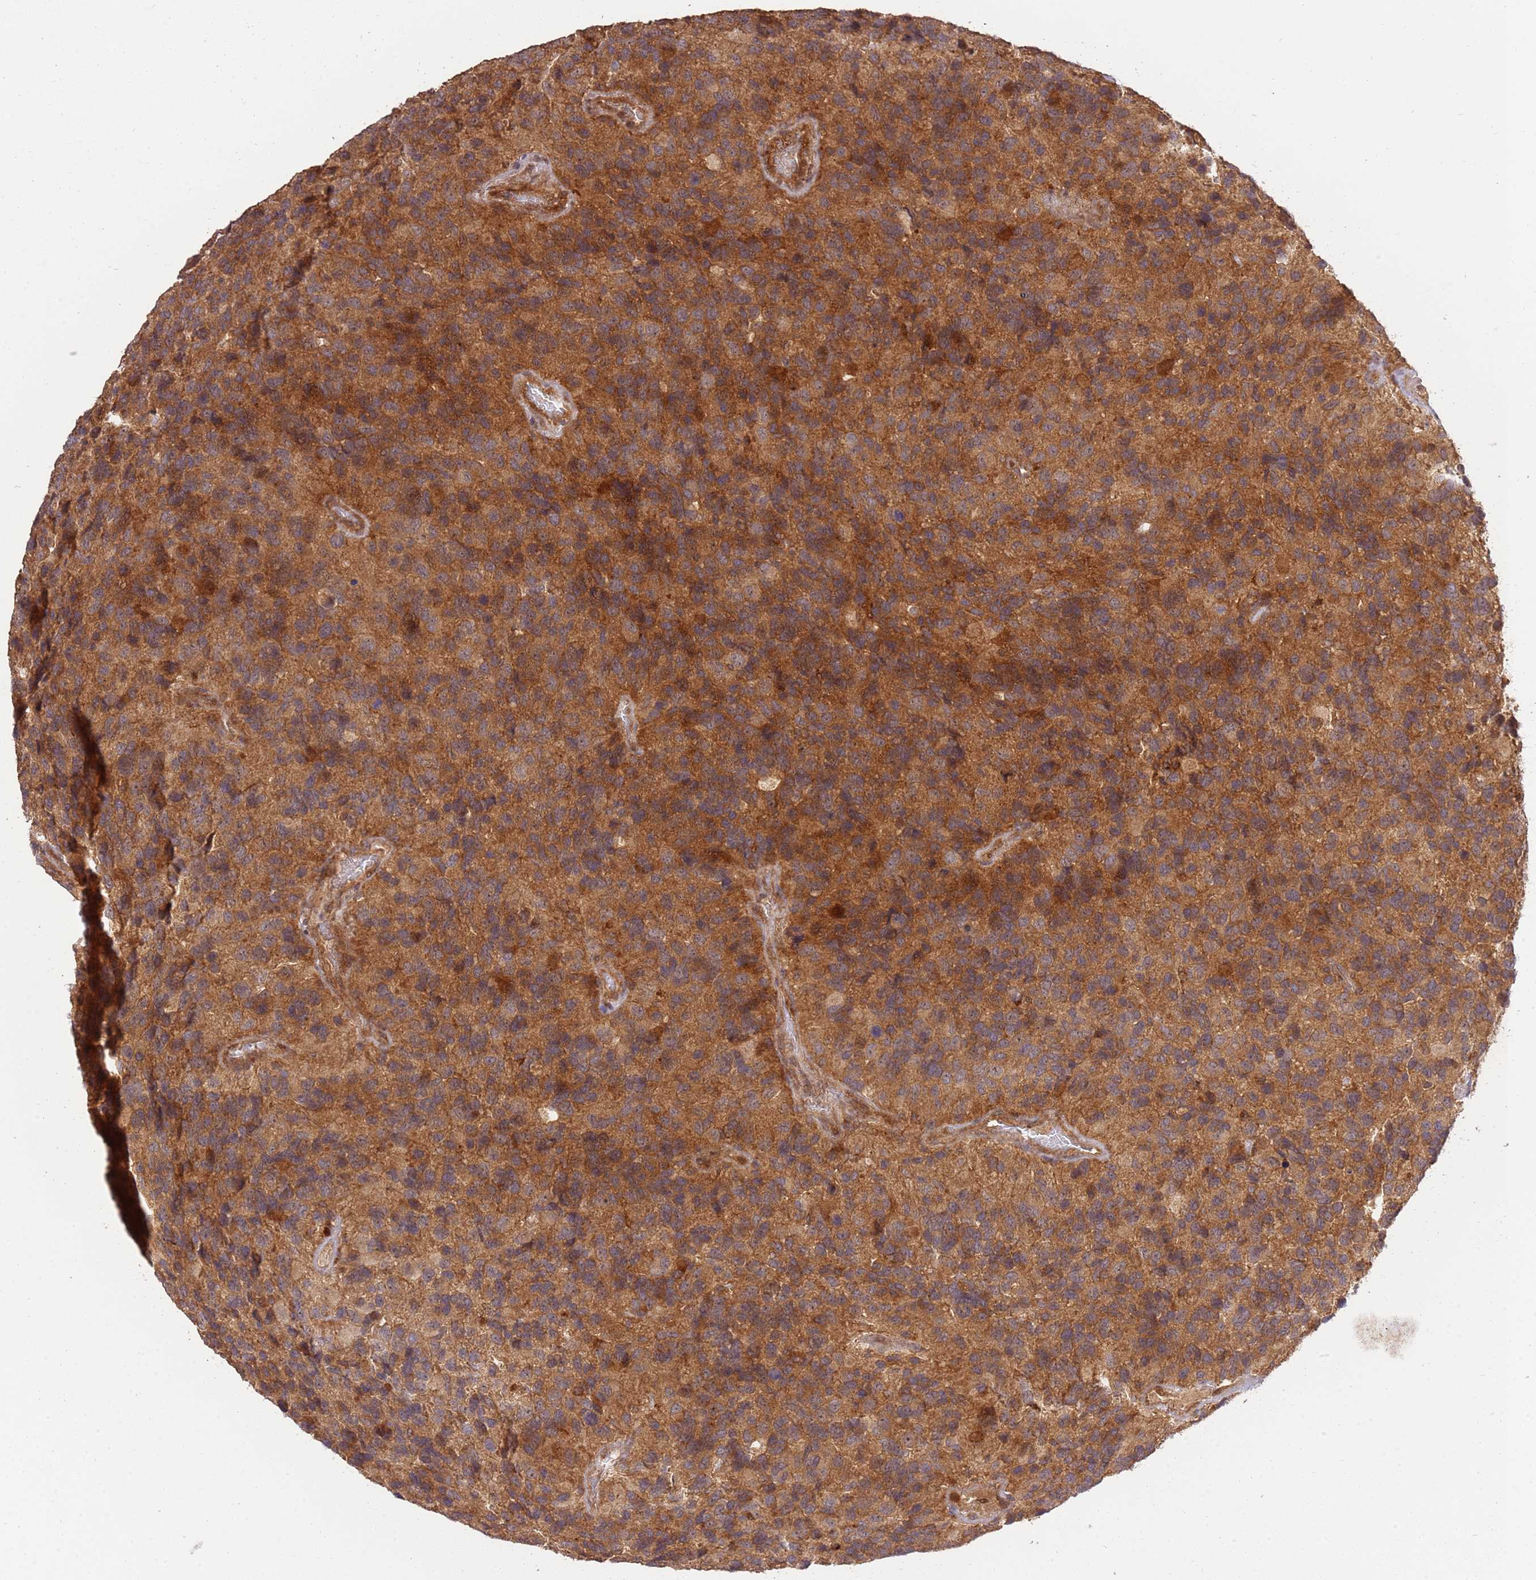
{"staining": {"intensity": "moderate", "quantity": ">75%", "location": "cytoplasmic/membranous"}, "tissue": "glioma", "cell_type": "Tumor cells", "image_type": "cancer", "snomed": [{"axis": "morphology", "description": "Glioma, malignant, High grade"}, {"axis": "topography", "description": "Brain"}], "caption": "Immunohistochemical staining of human glioma displays medium levels of moderate cytoplasmic/membranous protein positivity in approximately >75% of tumor cells.", "gene": "GAREM1", "patient": {"sex": "male", "age": 77}}